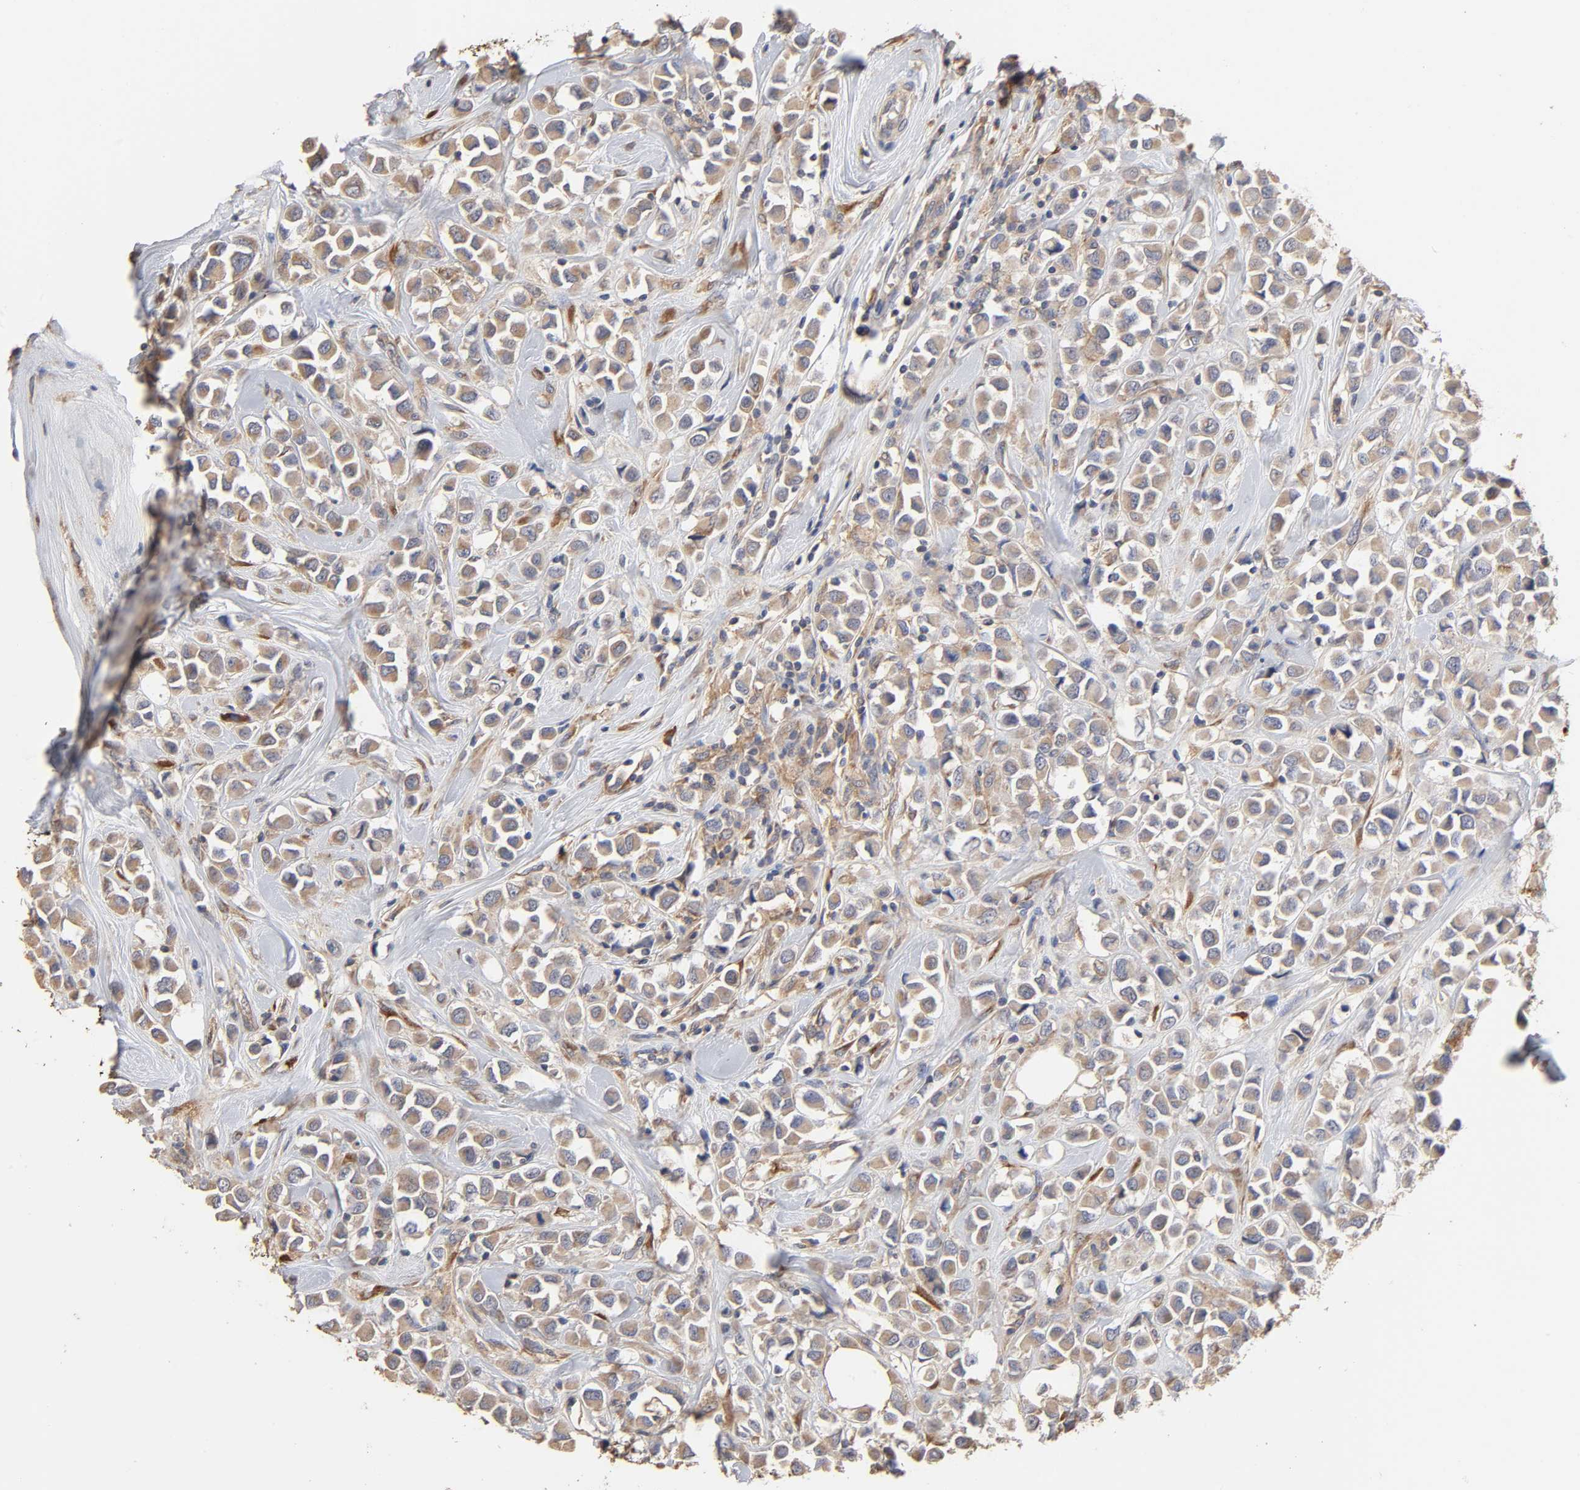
{"staining": {"intensity": "weak", "quantity": ">75%", "location": "cytoplasmic/membranous"}, "tissue": "breast cancer", "cell_type": "Tumor cells", "image_type": "cancer", "snomed": [{"axis": "morphology", "description": "Duct carcinoma"}, {"axis": "topography", "description": "Breast"}], "caption": "Protein staining of intraductal carcinoma (breast) tissue shows weak cytoplasmic/membranous staining in approximately >75% of tumor cells. (brown staining indicates protein expression, while blue staining denotes nuclei).", "gene": "EIF4G2", "patient": {"sex": "female", "age": 61}}